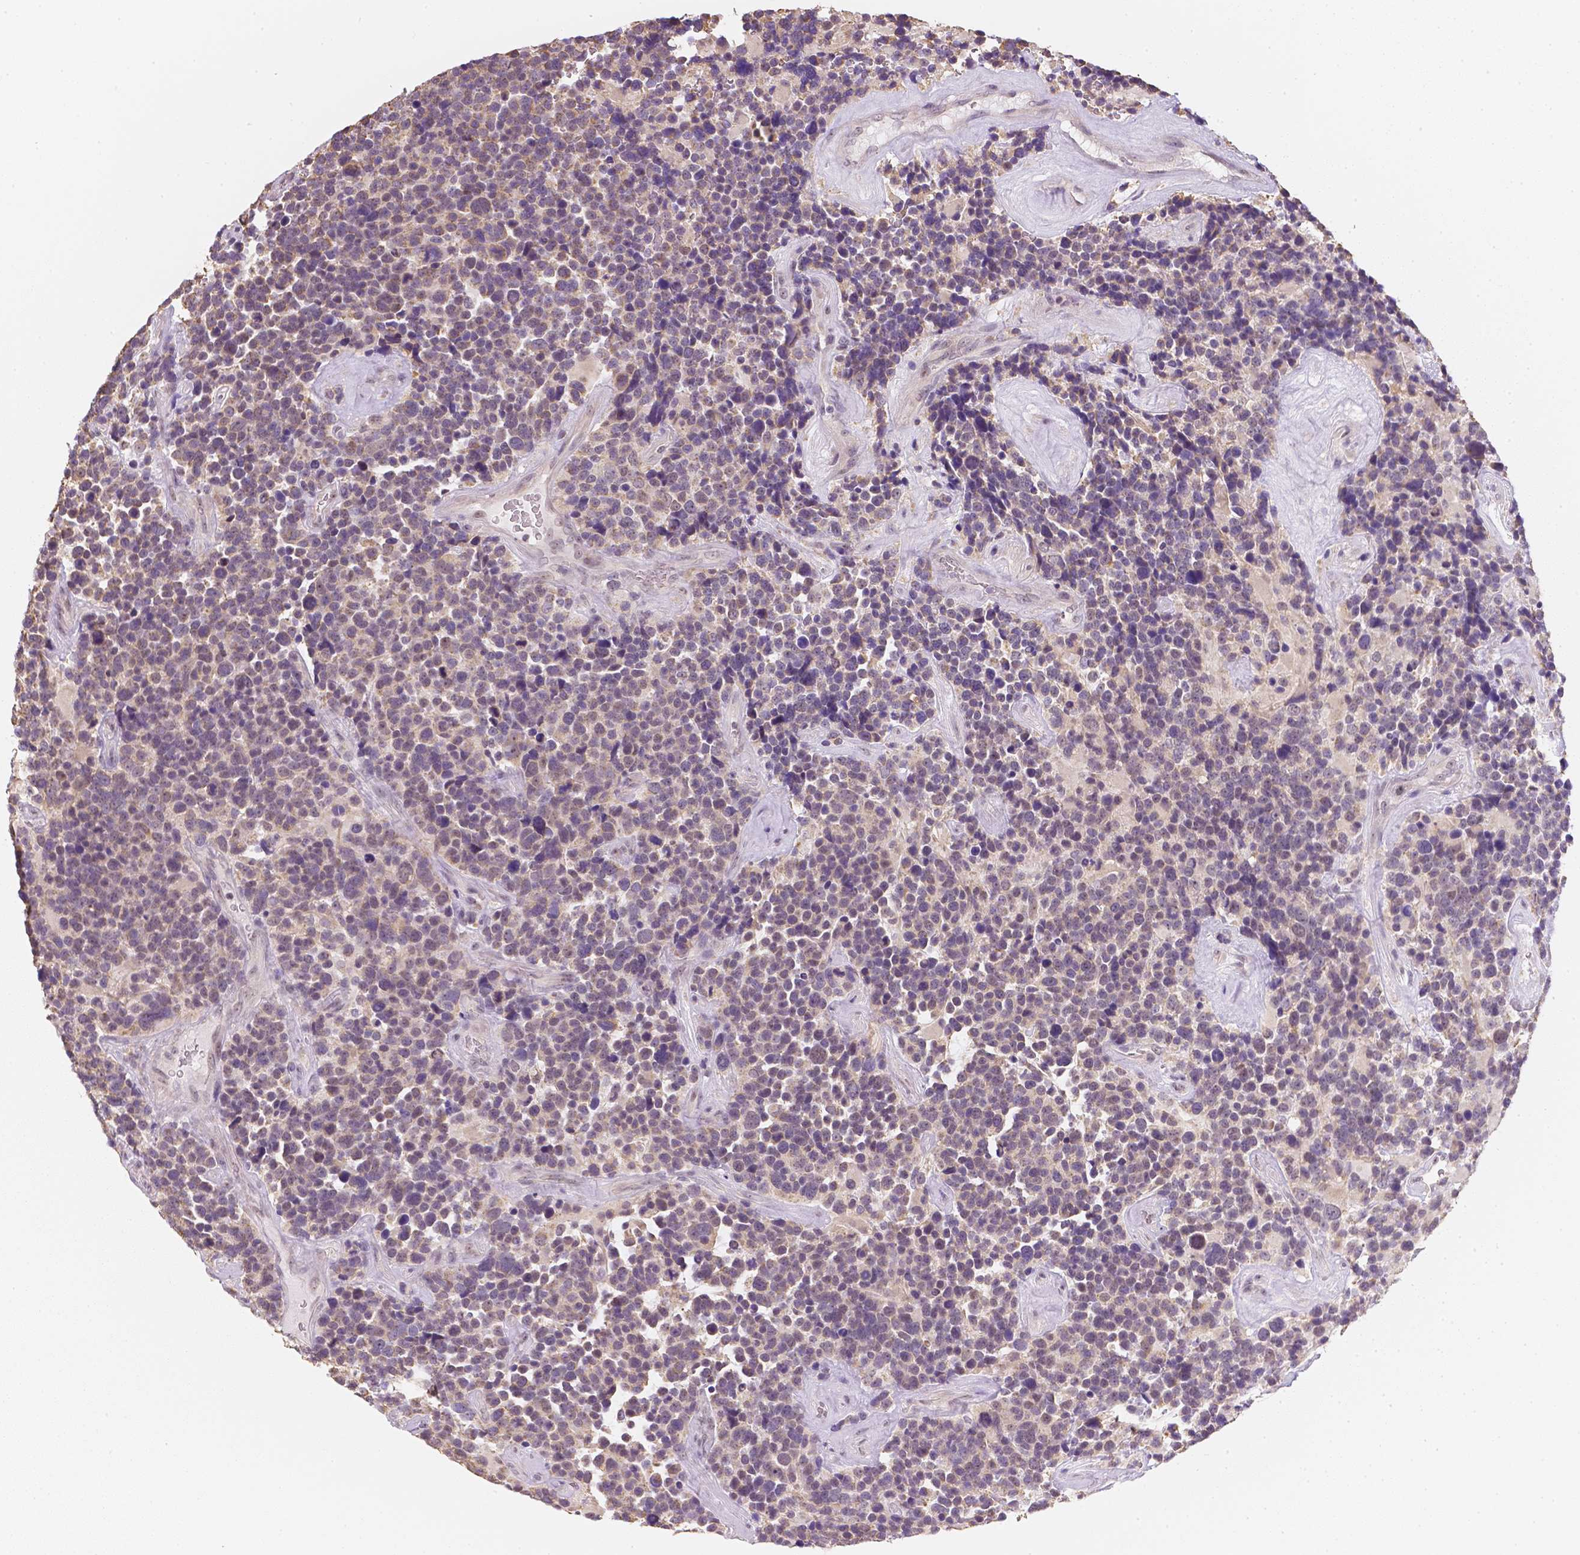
{"staining": {"intensity": "weak", "quantity": ">75%", "location": "cytoplasmic/membranous"}, "tissue": "glioma", "cell_type": "Tumor cells", "image_type": "cancer", "snomed": [{"axis": "morphology", "description": "Glioma, malignant, High grade"}, {"axis": "topography", "description": "Brain"}], "caption": "IHC image of glioma stained for a protein (brown), which shows low levels of weak cytoplasmic/membranous positivity in approximately >75% of tumor cells.", "gene": "NVL", "patient": {"sex": "male", "age": 33}}